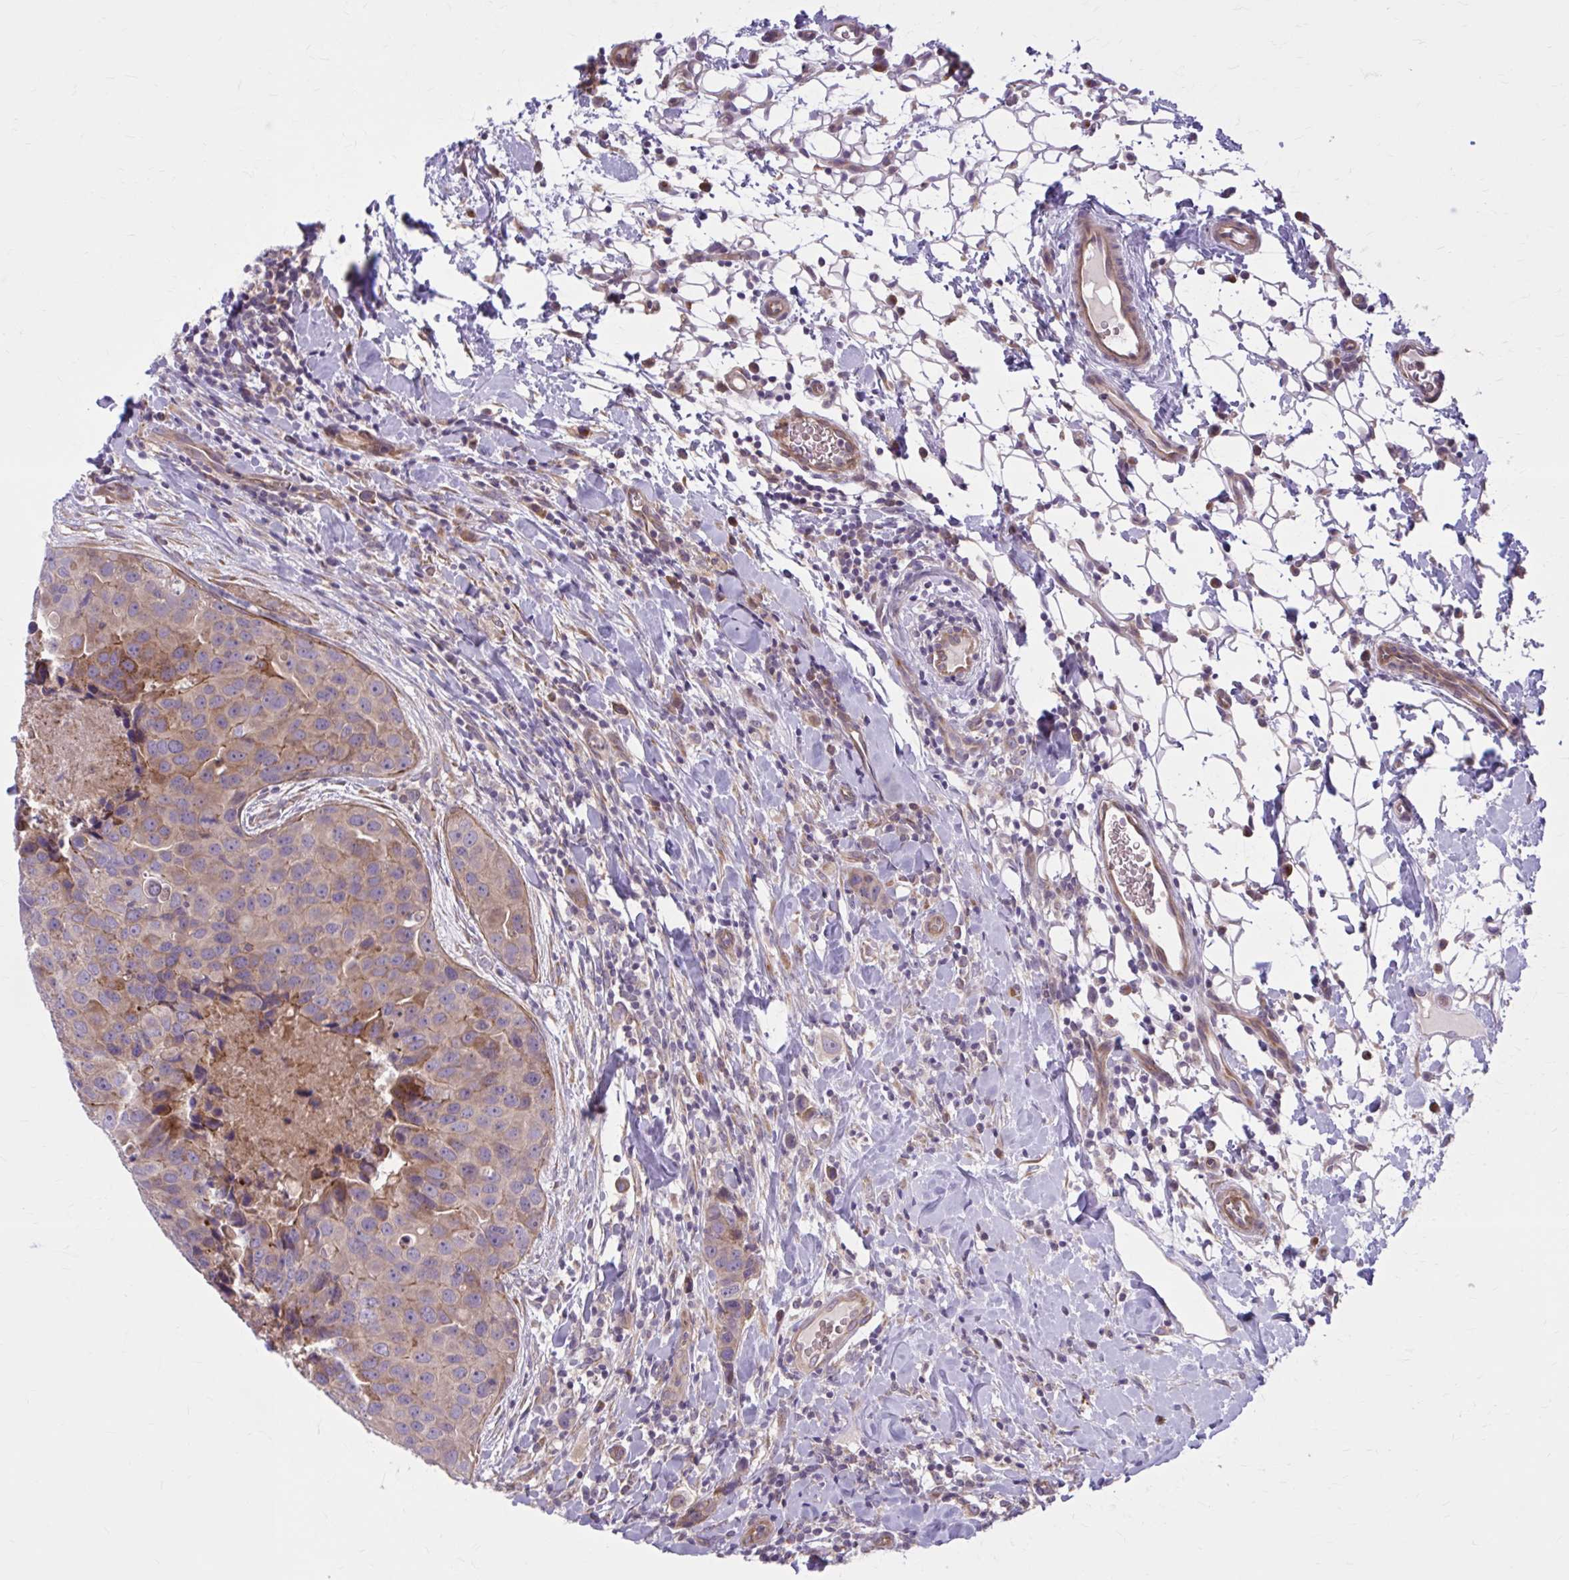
{"staining": {"intensity": "moderate", "quantity": "<25%", "location": "cytoplasmic/membranous"}, "tissue": "breast cancer", "cell_type": "Tumor cells", "image_type": "cancer", "snomed": [{"axis": "morphology", "description": "Duct carcinoma"}, {"axis": "topography", "description": "Breast"}], "caption": "This image demonstrates breast intraductal carcinoma stained with IHC to label a protein in brown. The cytoplasmic/membranous of tumor cells show moderate positivity for the protein. Nuclei are counter-stained blue.", "gene": "SNF8", "patient": {"sex": "female", "age": 24}}